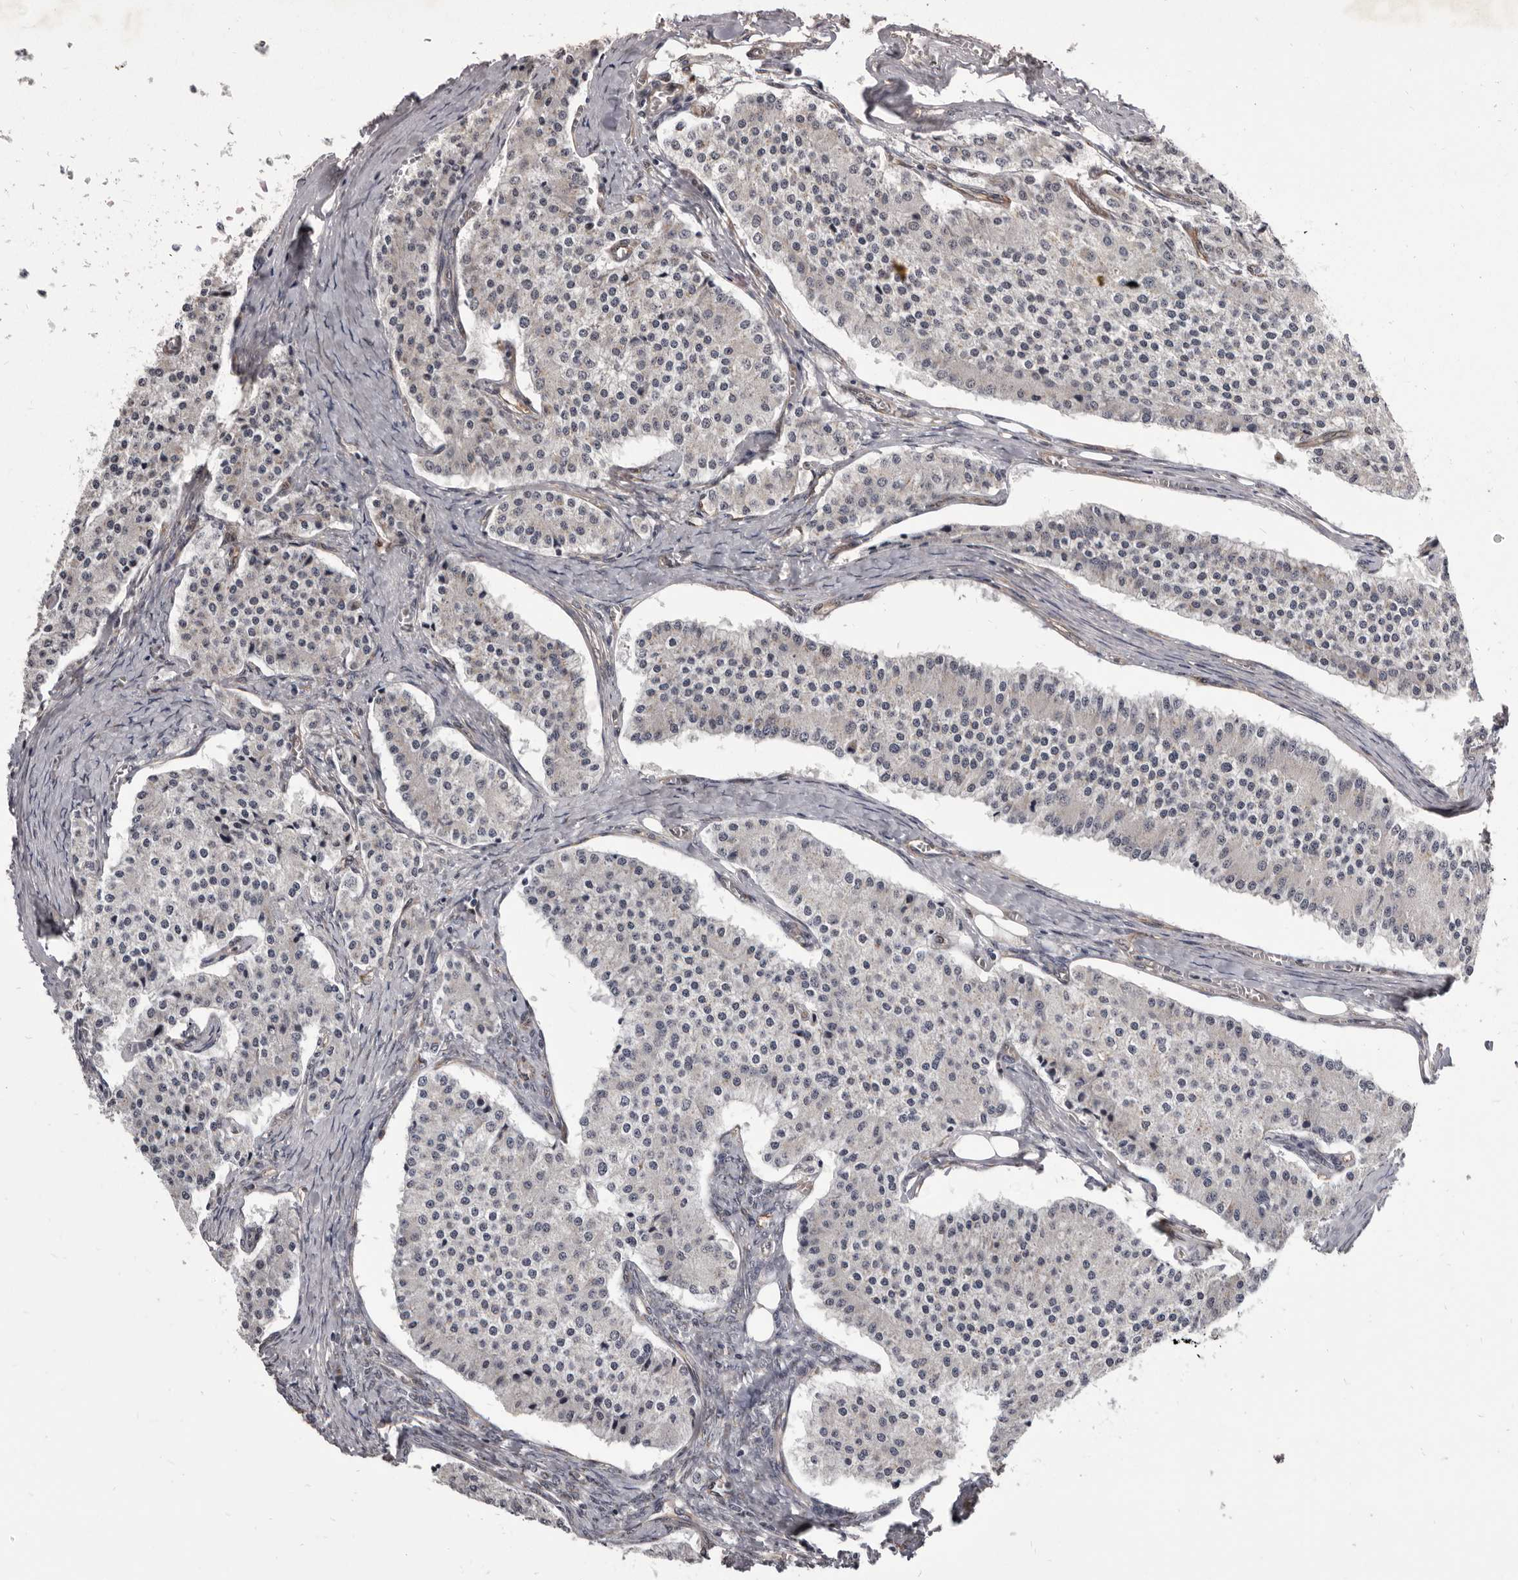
{"staining": {"intensity": "weak", "quantity": "<25%", "location": "cytoplasmic/membranous"}, "tissue": "carcinoid", "cell_type": "Tumor cells", "image_type": "cancer", "snomed": [{"axis": "morphology", "description": "Carcinoid, malignant, NOS"}, {"axis": "topography", "description": "Colon"}], "caption": "Immunohistochemistry histopathology image of human carcinoid stained for a protein (brown), which displays no positivity in tumor cells. Brightfield microscopy of immunohistochemistry (IHC) stained with DAB (brown) and hematoxylin (blue), captured at high magnification.", "gene": "ADAMTS20", "patient": {"sex": "female", "age": 52}}